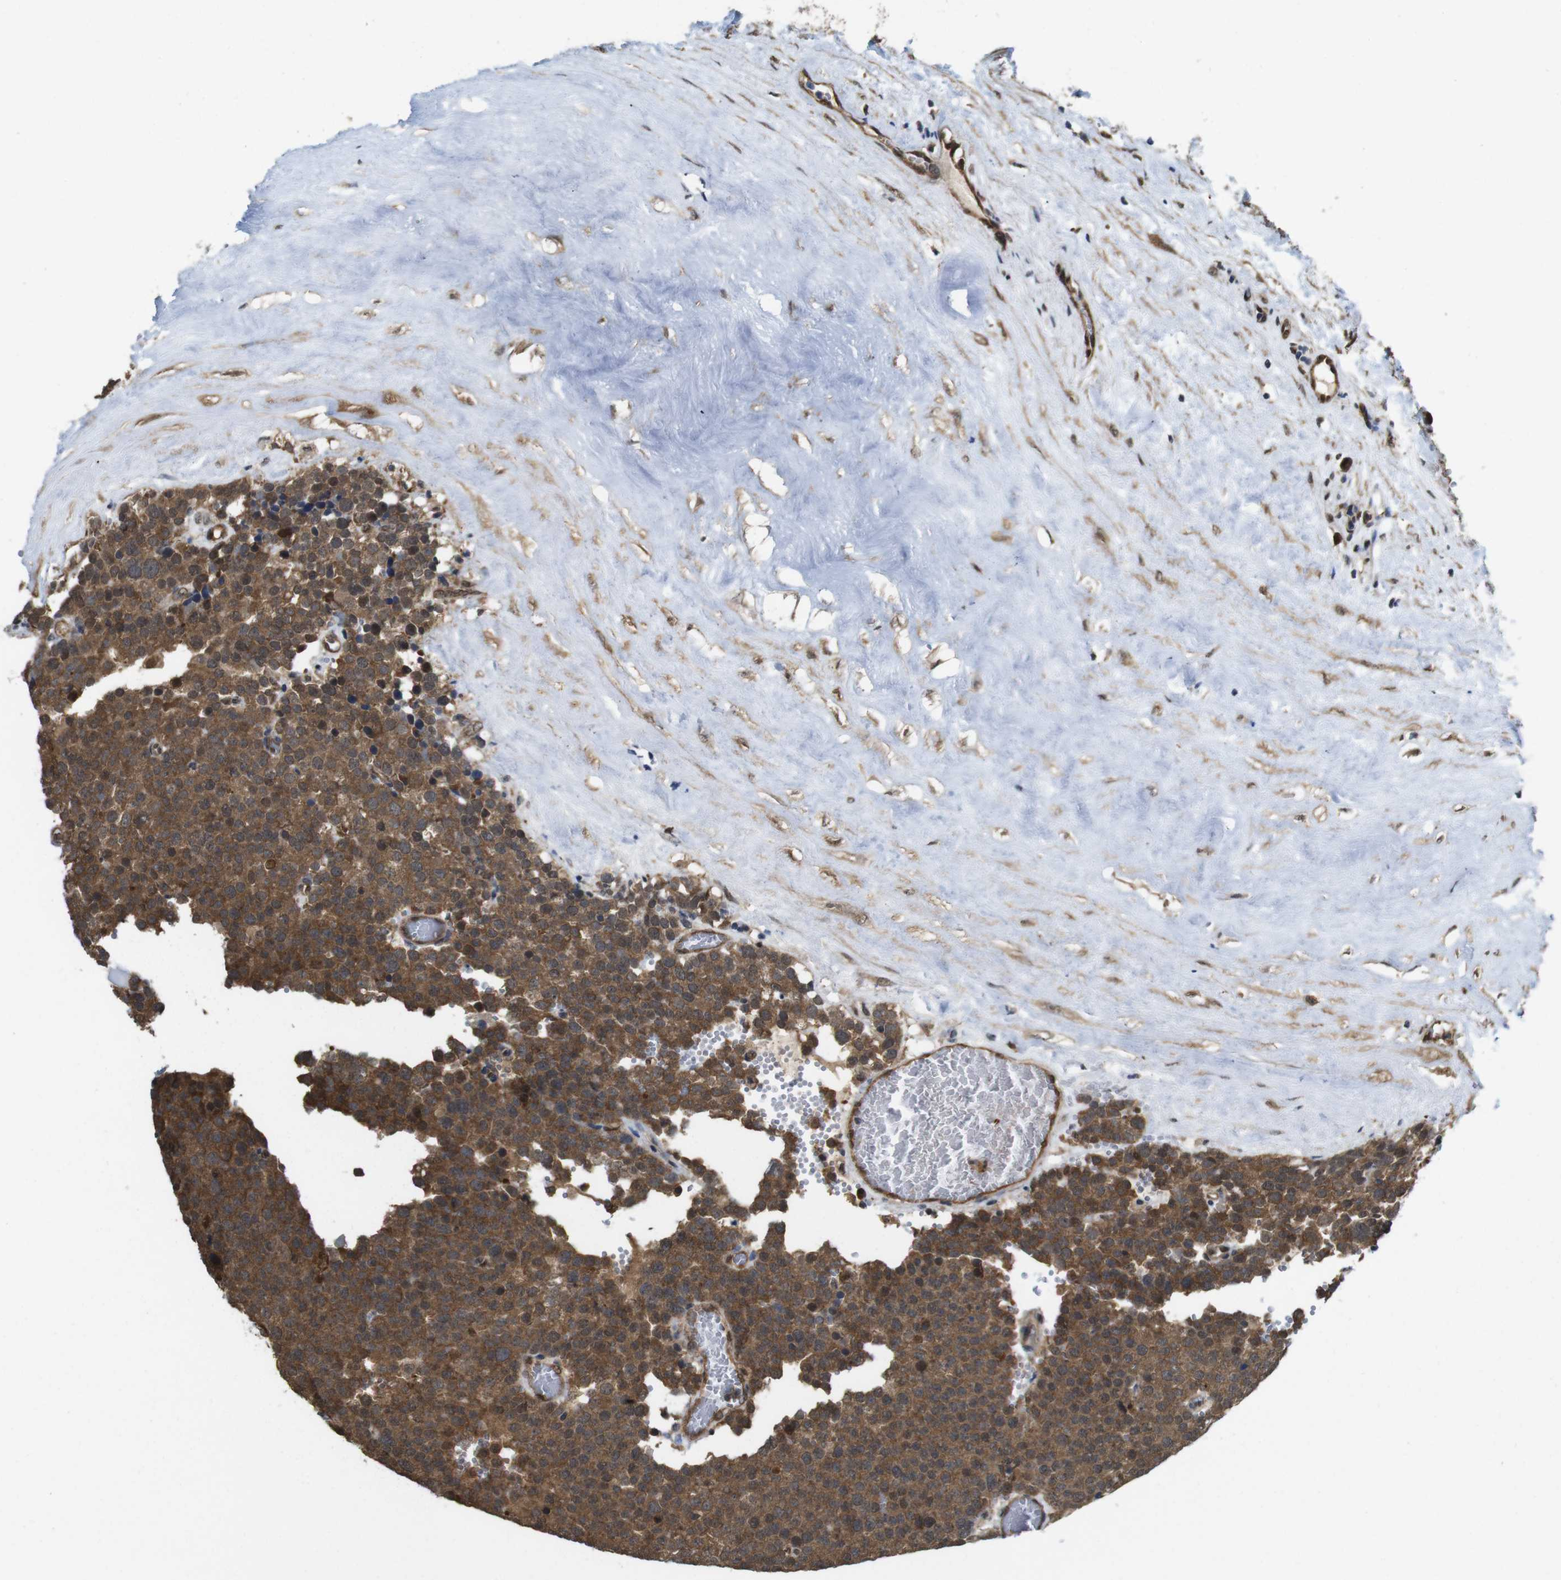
{"staining": {"intensity": "strong", "quantity": ">75%", "location": "cytoplasmic/membranous,nuclear"}, "tissue": "testis cancer", "cell_type": "Tumor cells", "image_type": "cancer", "snomed": [{"axis": "morphology", "description": "Normal tissue, NOS"}, {"axis": "morphology", "description": "Seminoma, NOS"}, {"axis": "topography", "description": "Testis"}], "caption": "Testis cancer stained for a protein demonstrates strong cytoplasmic/membranous and nuclear positivity in tumor cells.", "gene": "YWHAG", "patient": {"sex": "male", "age": 71}}